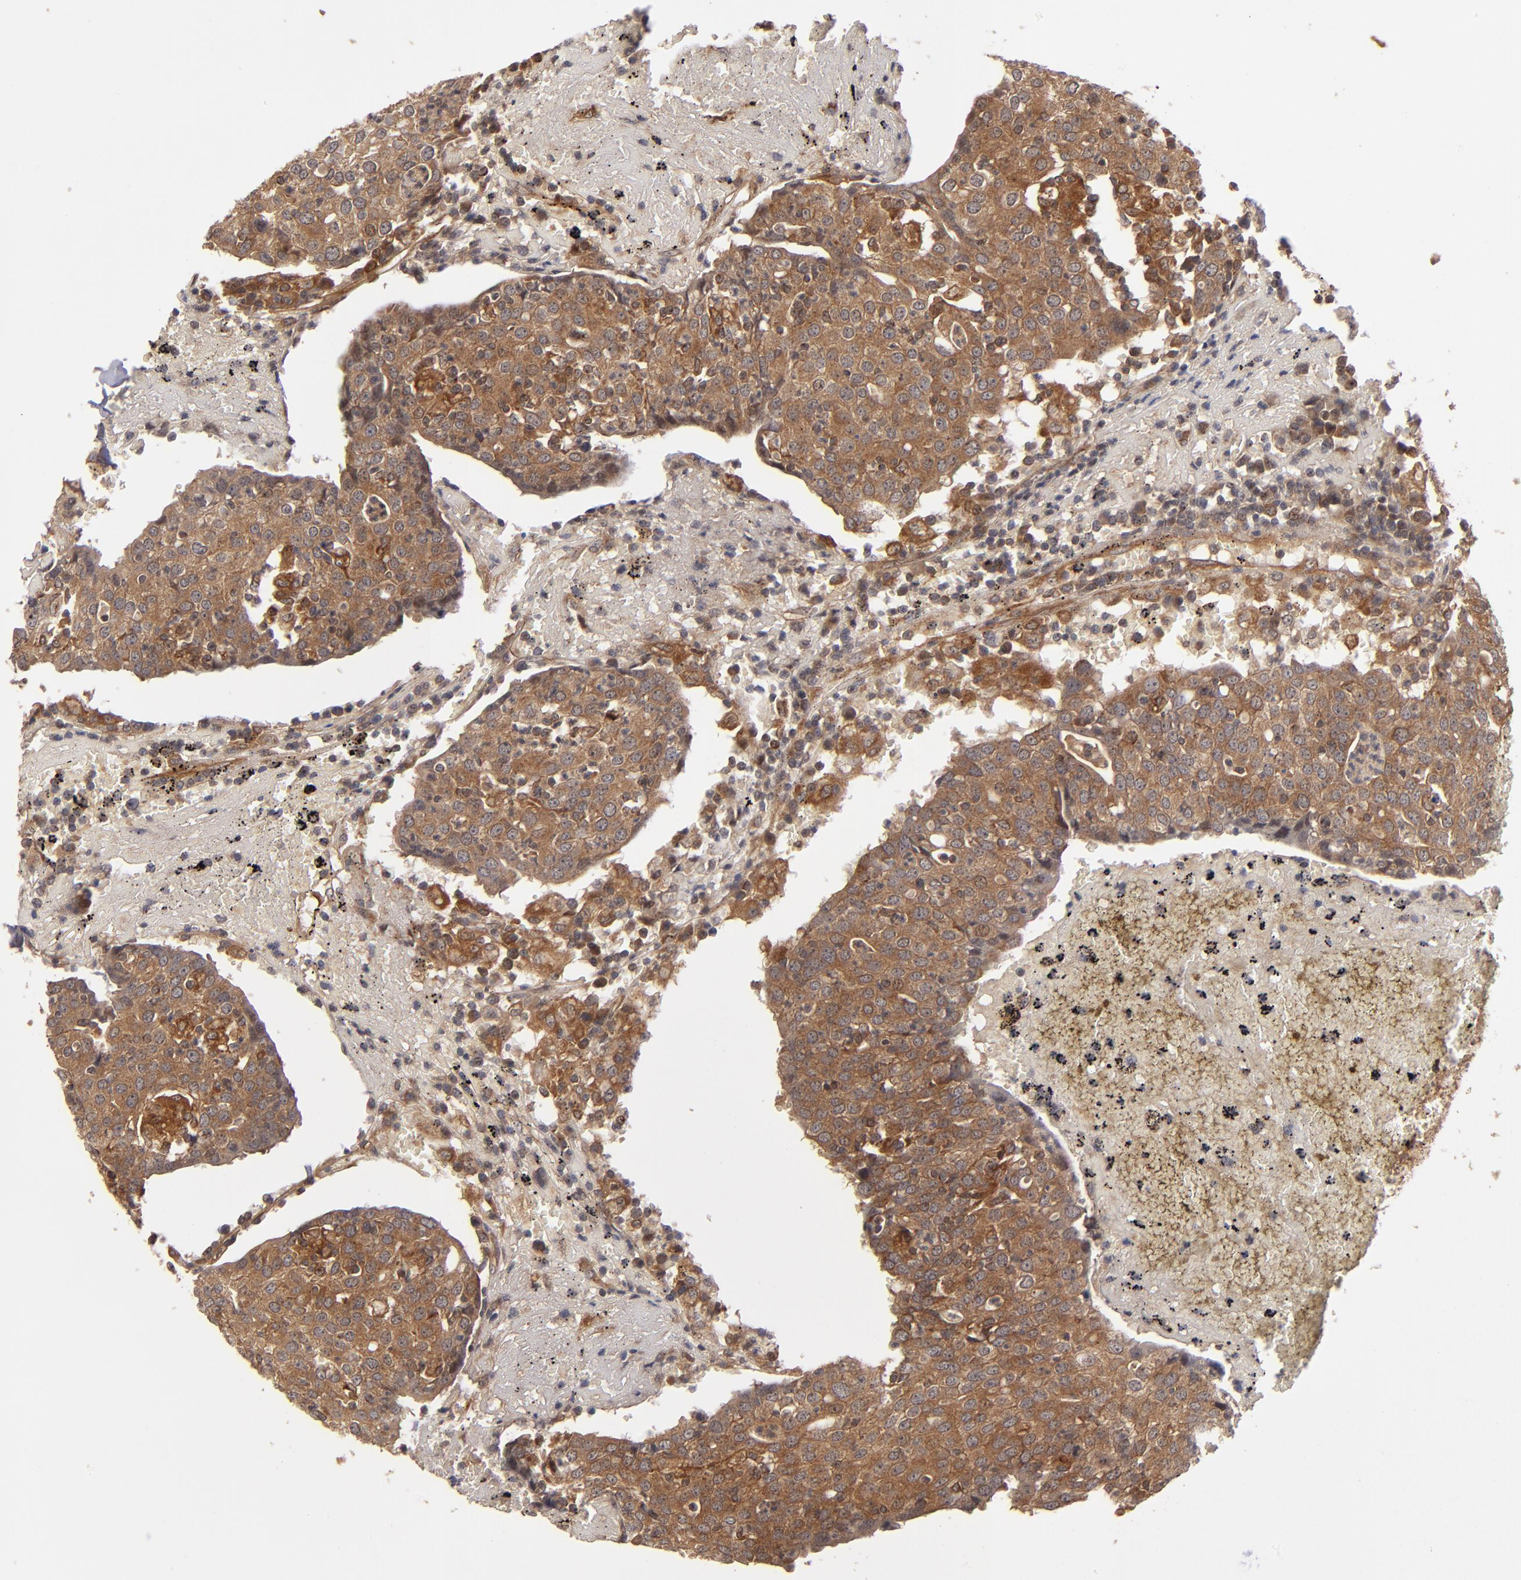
{"staining": {"intensity": "strong", "quantity": ">75%", "location": "cytoplasmic/membranous"}, "tissue": "head and neck cancer", "cell_type": "Tumor cells", "image_type": "cancer", "snomed": [{"axis": "morphology", "description": "Adenocarcinoma, NOS"}, {"axis": "topography", "description": "Salivary gland"}, {"axis": "topography", "description": "Head-Neck"}], "caption": "Protein positivity by immunohistochemistry shows strong cytoplasmic/membranous staining in approximately >75% of tumor cells in head and neck cancer.", "gene": "BDKRB1", "patient": {"sex": "female", "age": 65}}